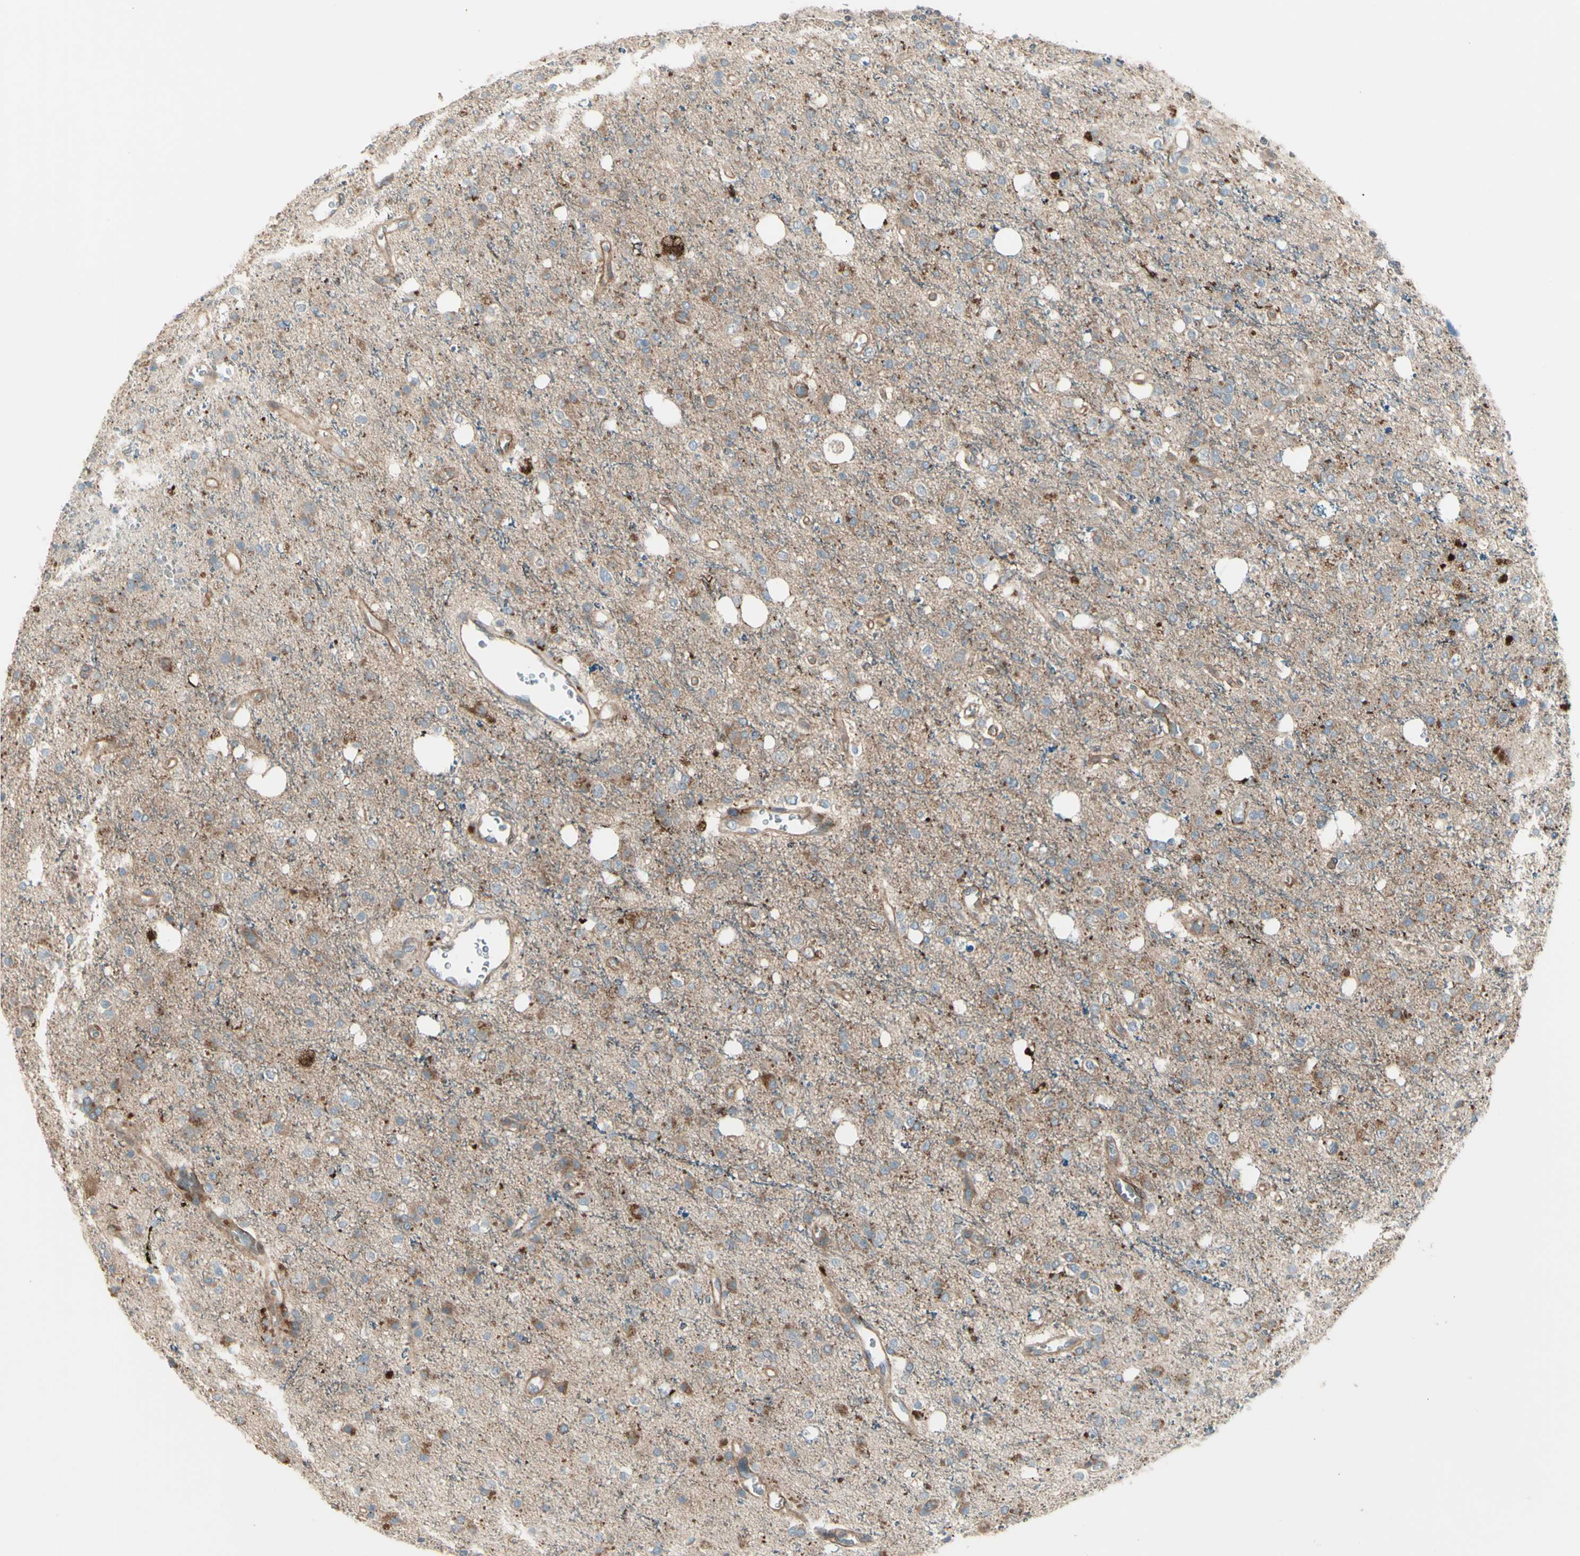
{"staining": {"intensity": "weak", "quantity": "25%-75%", "location": "cytoplasmic/membranous"}, "tissue": "glioma", "cell_type": "Tumor cells", "image_type": "cancer", "snomed": [{"axis": "morphology", "description": "Glioma, malignant, High grade"}, {"axis": "topography", "description": "Brain"}], "caption": "High-grade glioma (malignant) stained with DAB (3,3'-diaminobenzidine) IHC displays low levels of weak cytoplasmic/membranous expression in approximately 25%-75% of tumor cells. (brown staining indicates protein expression, while blue staining denotes nuclei).", "gene": "OSTM1", "patient": {"sex": "male", "age": 47}}